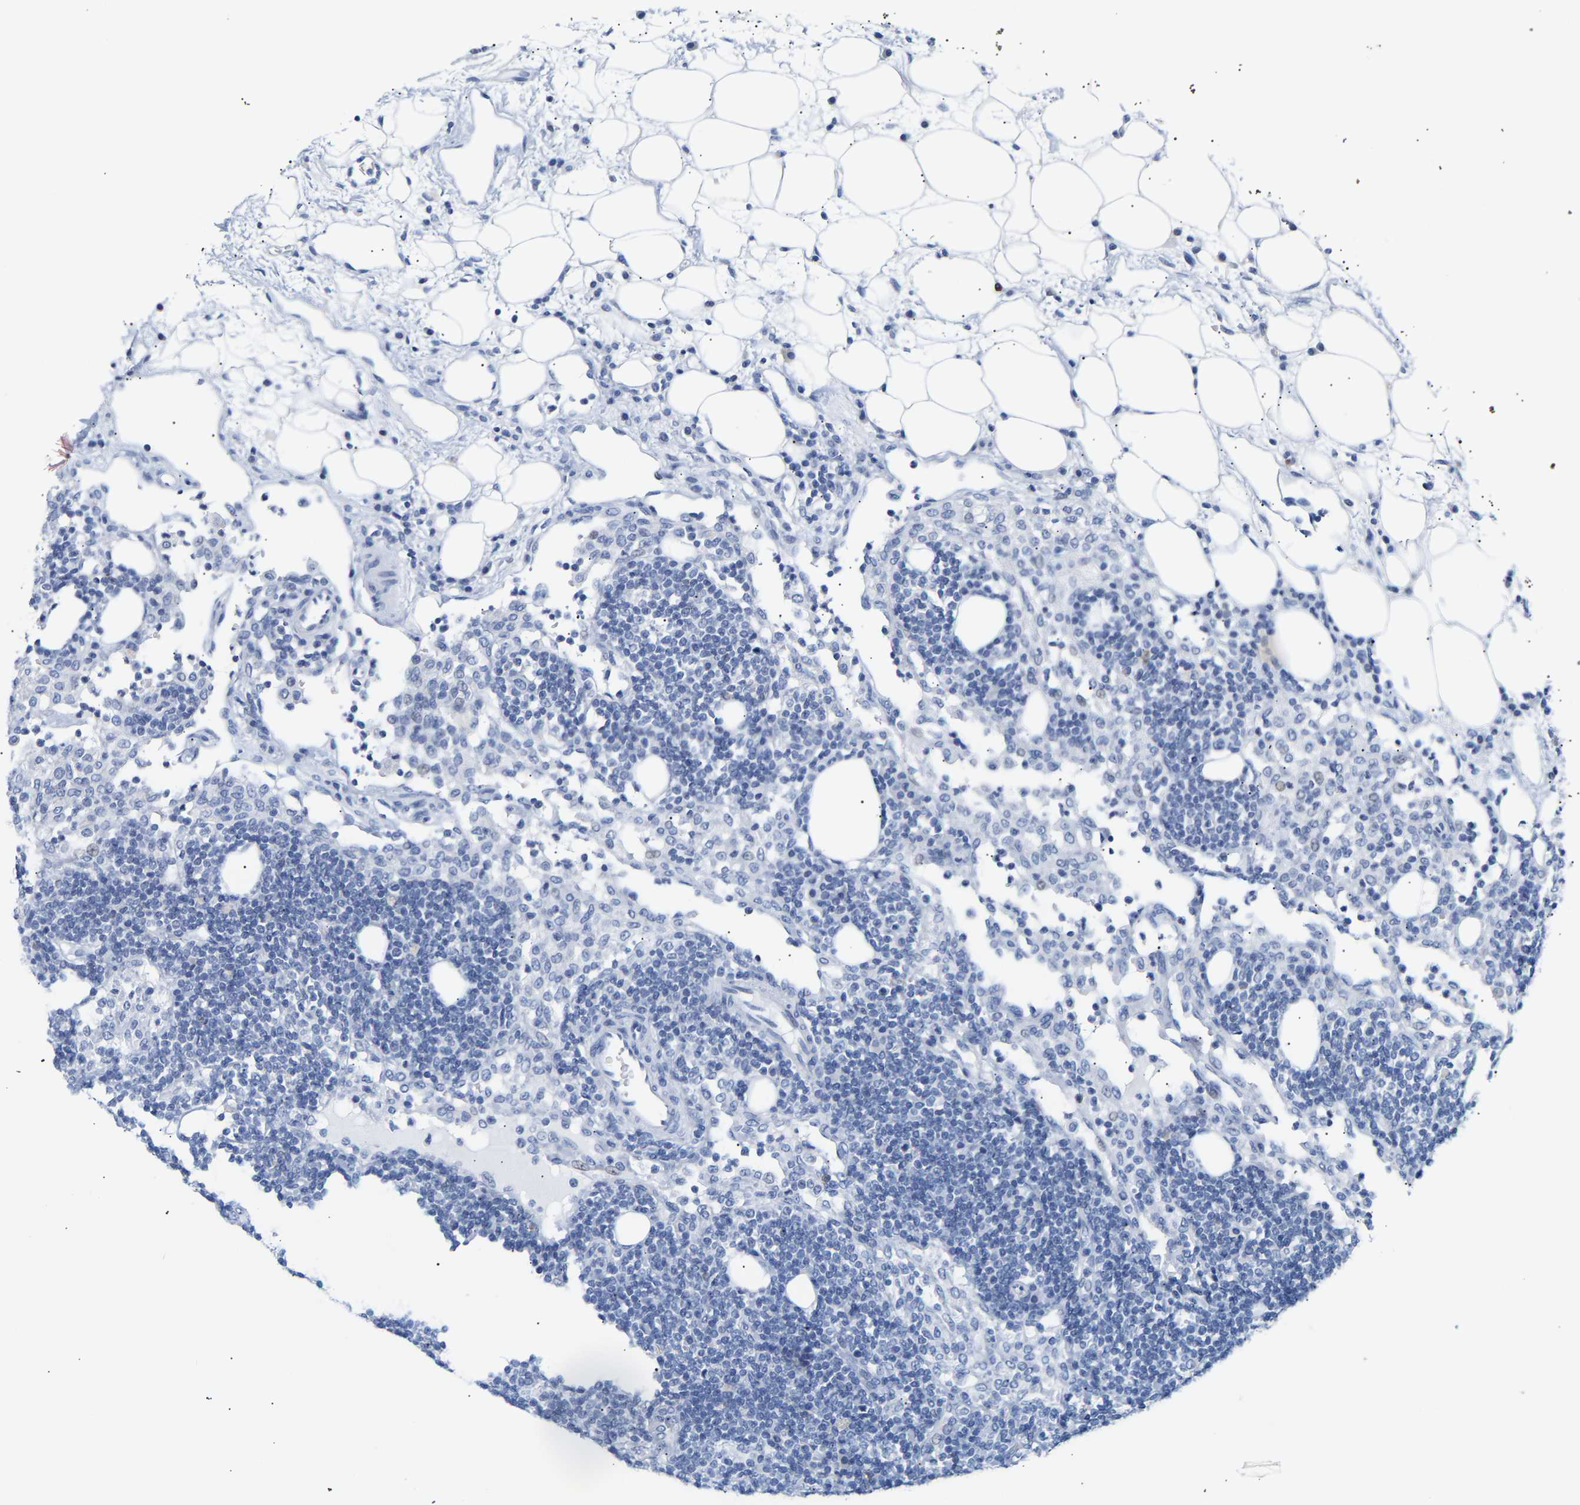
{"staining": {"intensity": "negative", "quantity": "none", "location": "none"}, "tissue": "lymph node", "cell_type": "Germinal center cells", "image_type": "normal", "snomed": [{"axis": "morphology", "description": "Normal tissue, NOS"}, {"axis": "morphology", "description": "Carcinoid, malignant, NOS"}, {"axis": "topography", "description": "Lymph node"}], "caption": "IHC histopathology image of benign lymph node stained for a protein (brown), which reveals no staining in germinal center cells. (DAB (3,3'-diaminobenzidine) immunohistochemistry (IHC) visualized using brightfield microscopy, high magnification).", "gene": "SPINK2", "patient": {"sex": "male", "age": 47}}